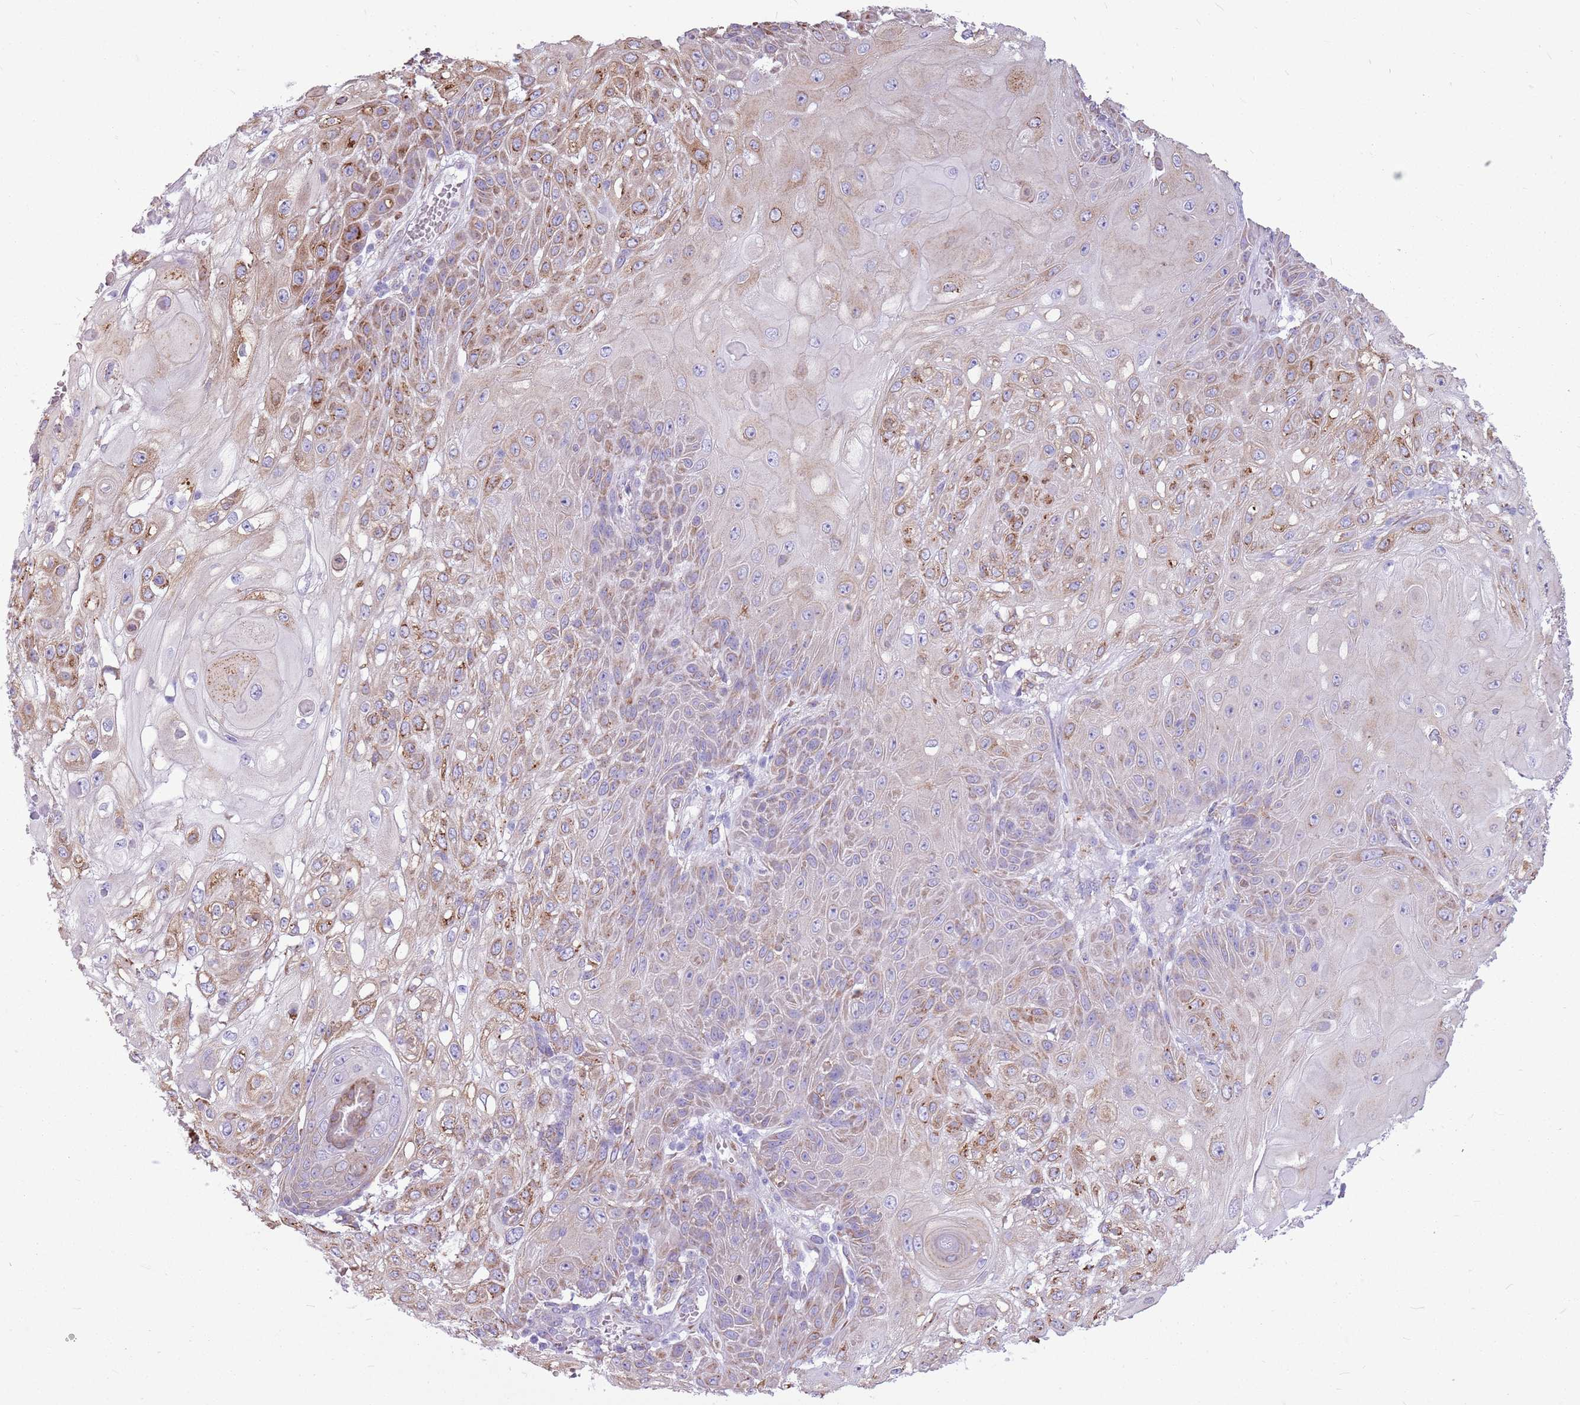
{"staining": {"intensity": "moderate", "quantity": "25%-75%", "location": "cytoplasmic/membranous"}, "tissue": "skin cancer", "cell_type": "Tumor cells", "image_type": "cancer", "snomed": [{"axis": "morphology", "description": "Normal tissue, NOS"}, {"axis": "morphology", "description": "Squamous cell carcinoma, NOS"}, {"axis": "topography", "description": "Skin"}, {"axis": "topography", "description": "Cartilage tissue"}], "caption": "Skin squamous cell carcinoma stained for a protein shows moderate cytoplasmic/membranous positivity in tumor cells. The protein of interest is shown in brown color, while the nuclei are stained blue.", "gene": "KCTD19", "patient": {"sex": "female", "age": 79}}